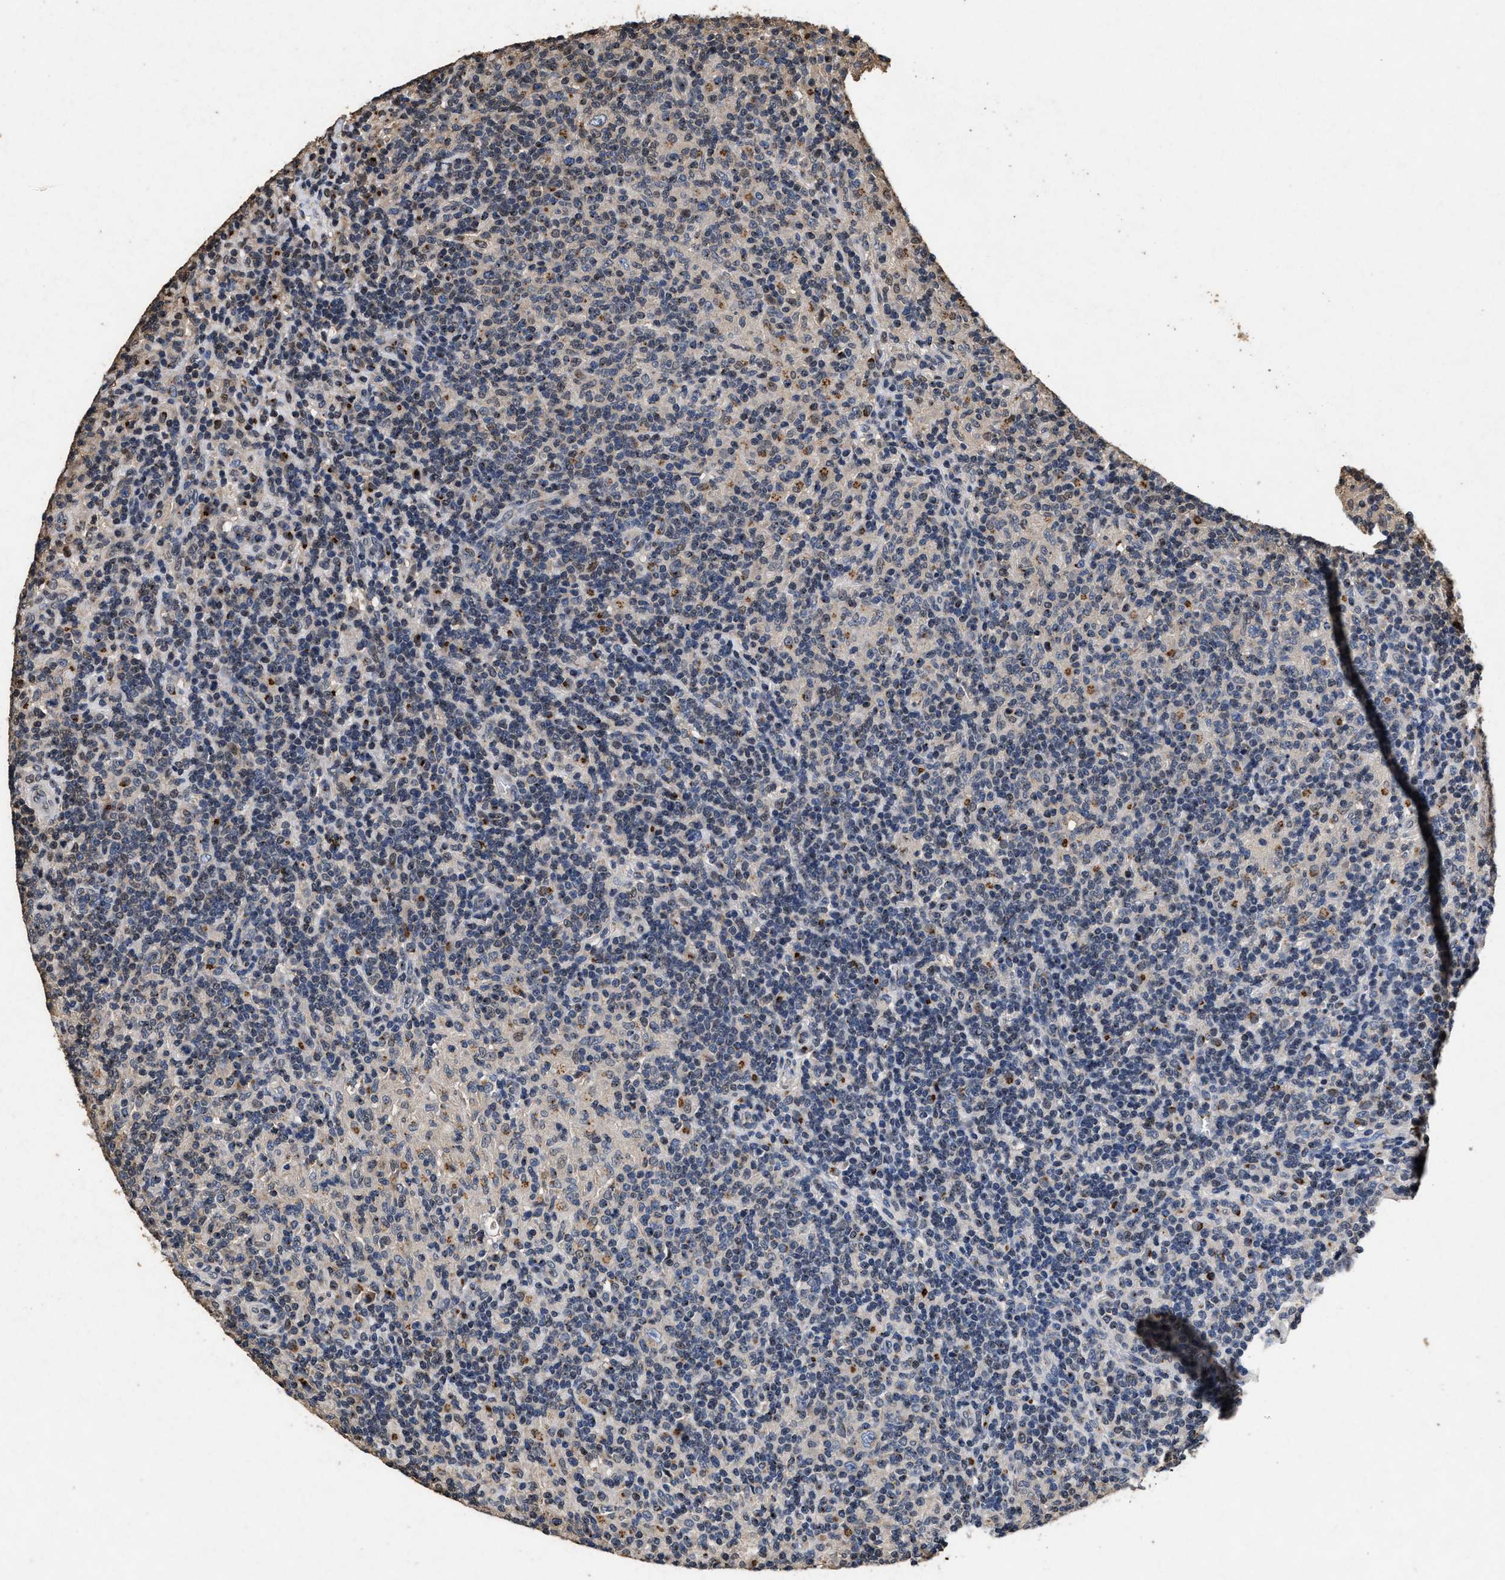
{"staining": {"intensity": "negative", "quantity": "none", "location": "none"}, "tissue": "lymphoma", "cell_type": "Tumor cells", "image_type": "cancer", "snomed": [{"axis": "morphology", "description": "Hodgkin's disease, NOS"}, {"axis": "topography", "description": "Lymph node"}], "caption": "Hodgkin's disease stained for a protein using IHC displays no expression tumor cells.", "gene": "TPST2", "patient": {"sex": "male", "age": 70}}